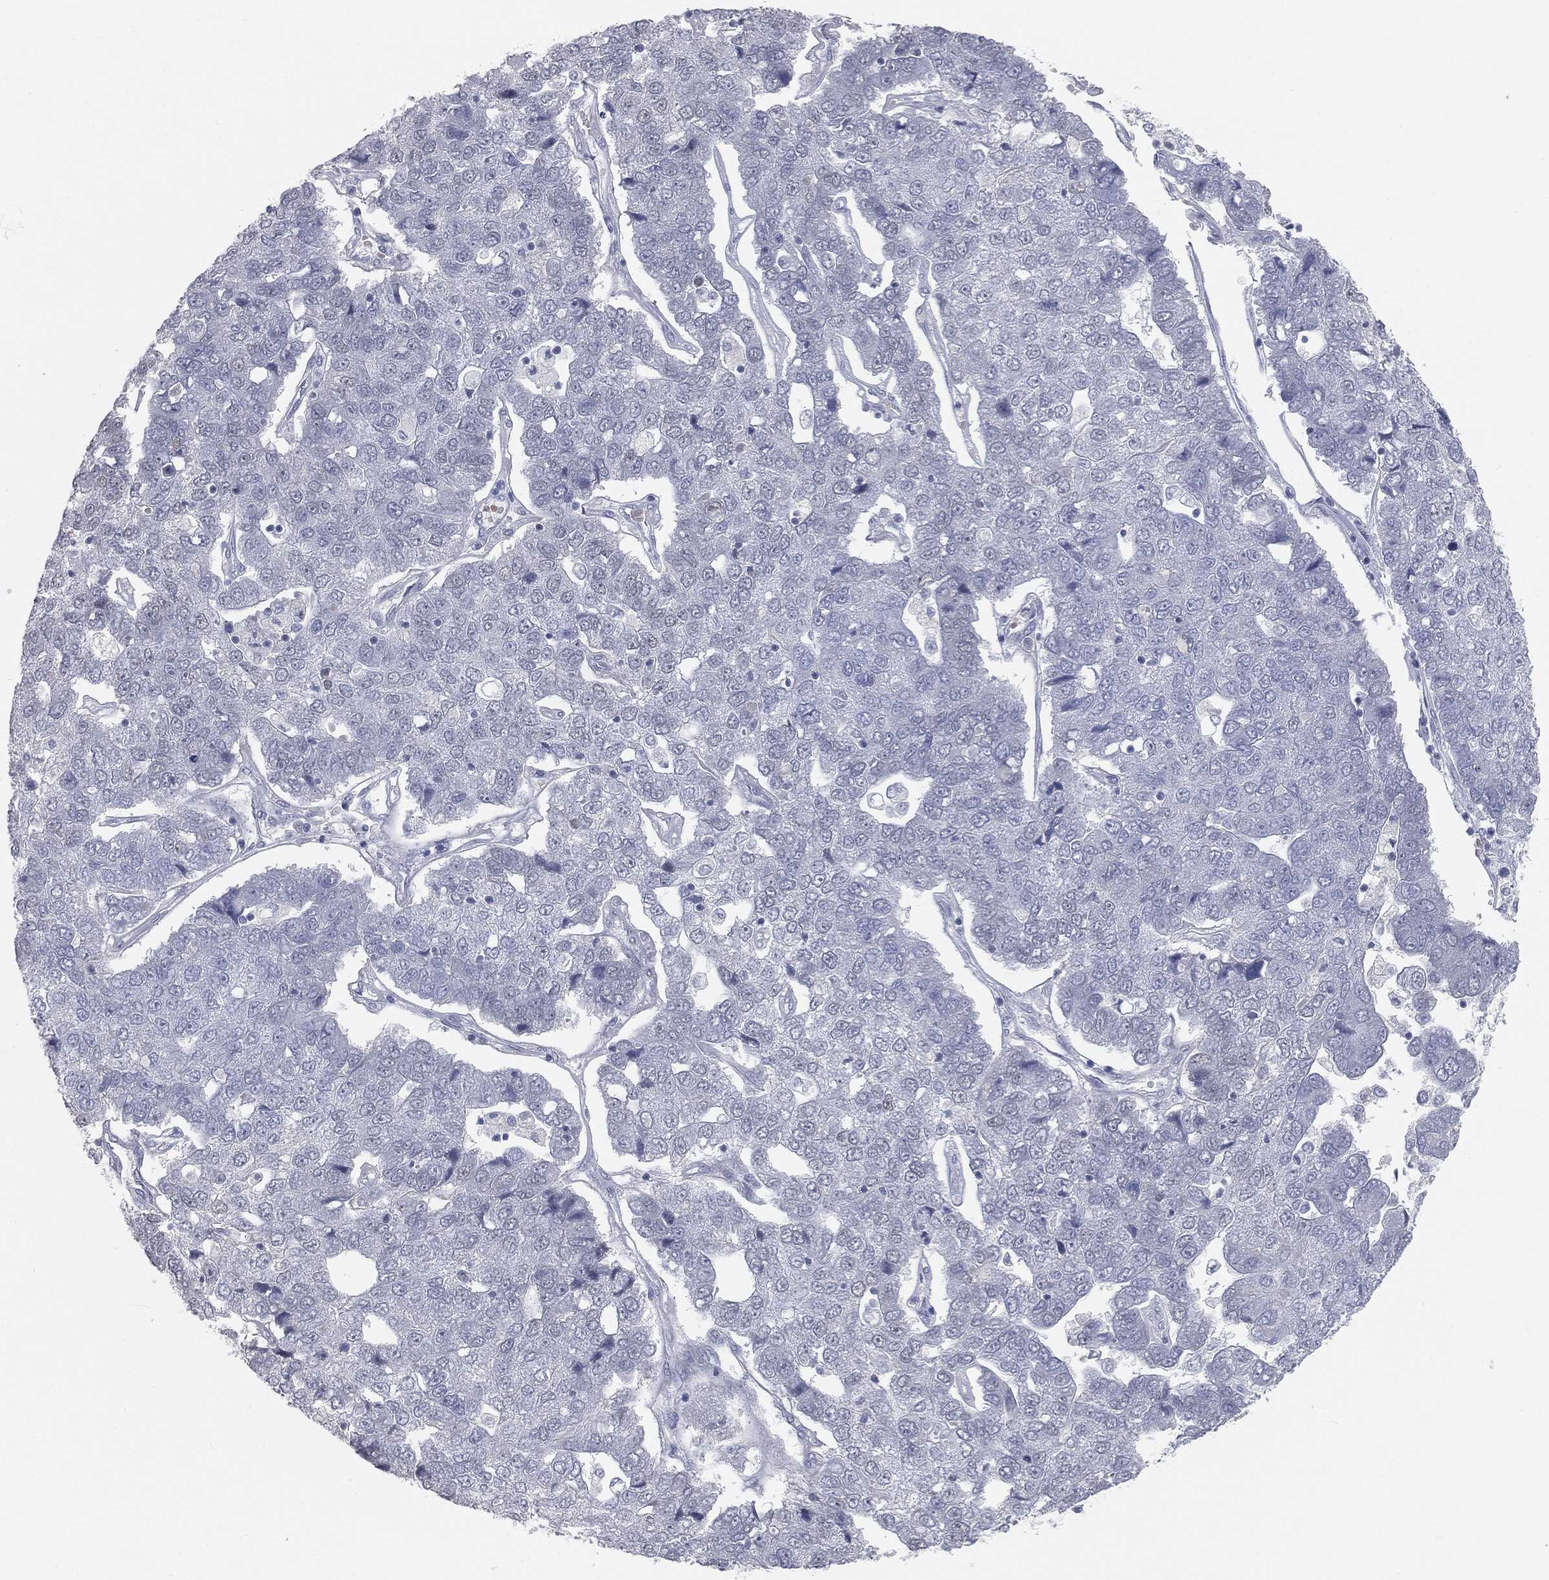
{"staining": {"intensity": "negative", "quantity": "none", "location": "none"}, "tissue": "pancreatic cancer", "cell_type": "Tumor cells", "image_type": "cancer", "snomed": [{"axis": "morphology", "description": "Adenocarcinoma, NOS"}, {"axis": "topography", "description": "Pancreas"}], "caption": "There is no significant staining in tumor cells of pancreatic cancer (adenocarcinoma).", "gene": "PRAME", "patient": {"sex": "female", "age": 61}}